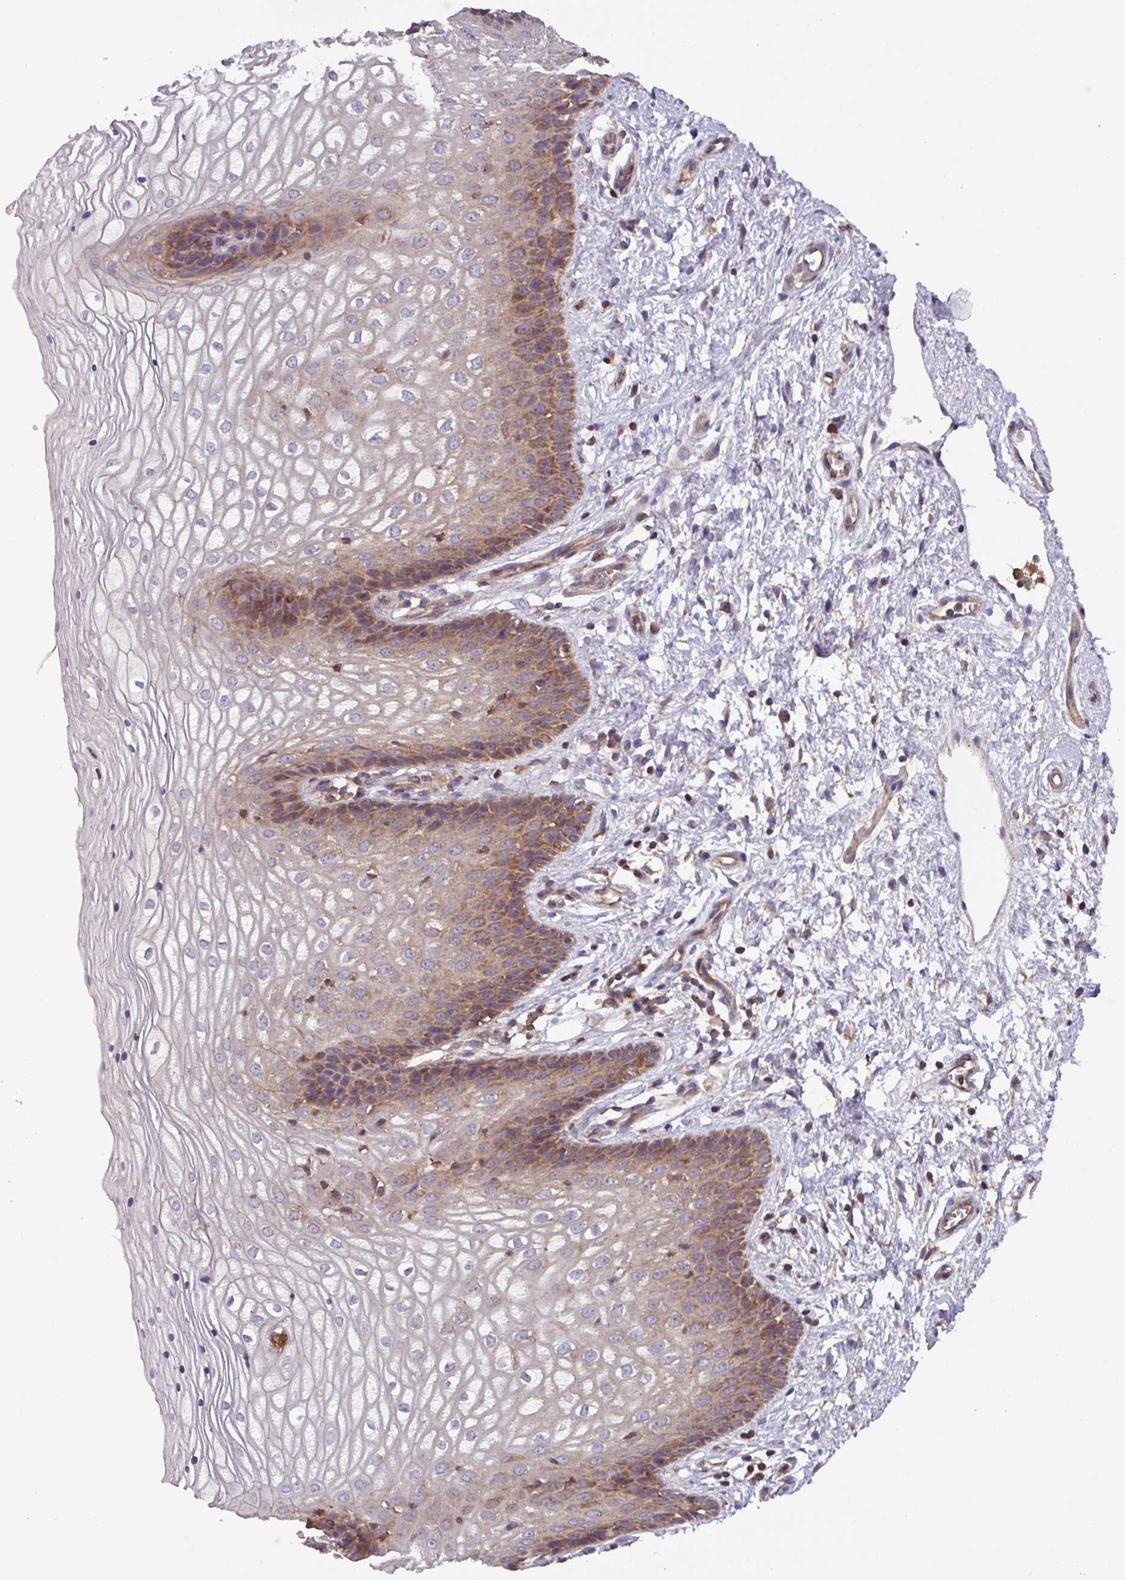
{"staining": {"intensity": "moderate", "quantity": "25%-75%", "location": "cytoplasmic/membranous"}, "tissue": "vagina", "cell_type": "Squamous epithelial cells", "image_type": "normal", "snomed": [{"axis": "morphology", "description": "Normal tissue, NOS"}, {"axis": "topography", "description": "Vagina"}], "caption": "Immunohistochemistry (IHC) of unremarkable human vagina exhibits medium levels of moderate cytoplasmic/membranous staining in approximately 25%-75% of squamous epithelial cells.", "gene": "PLEKHD1", "patient": {"sex": "female", "age": 34}}